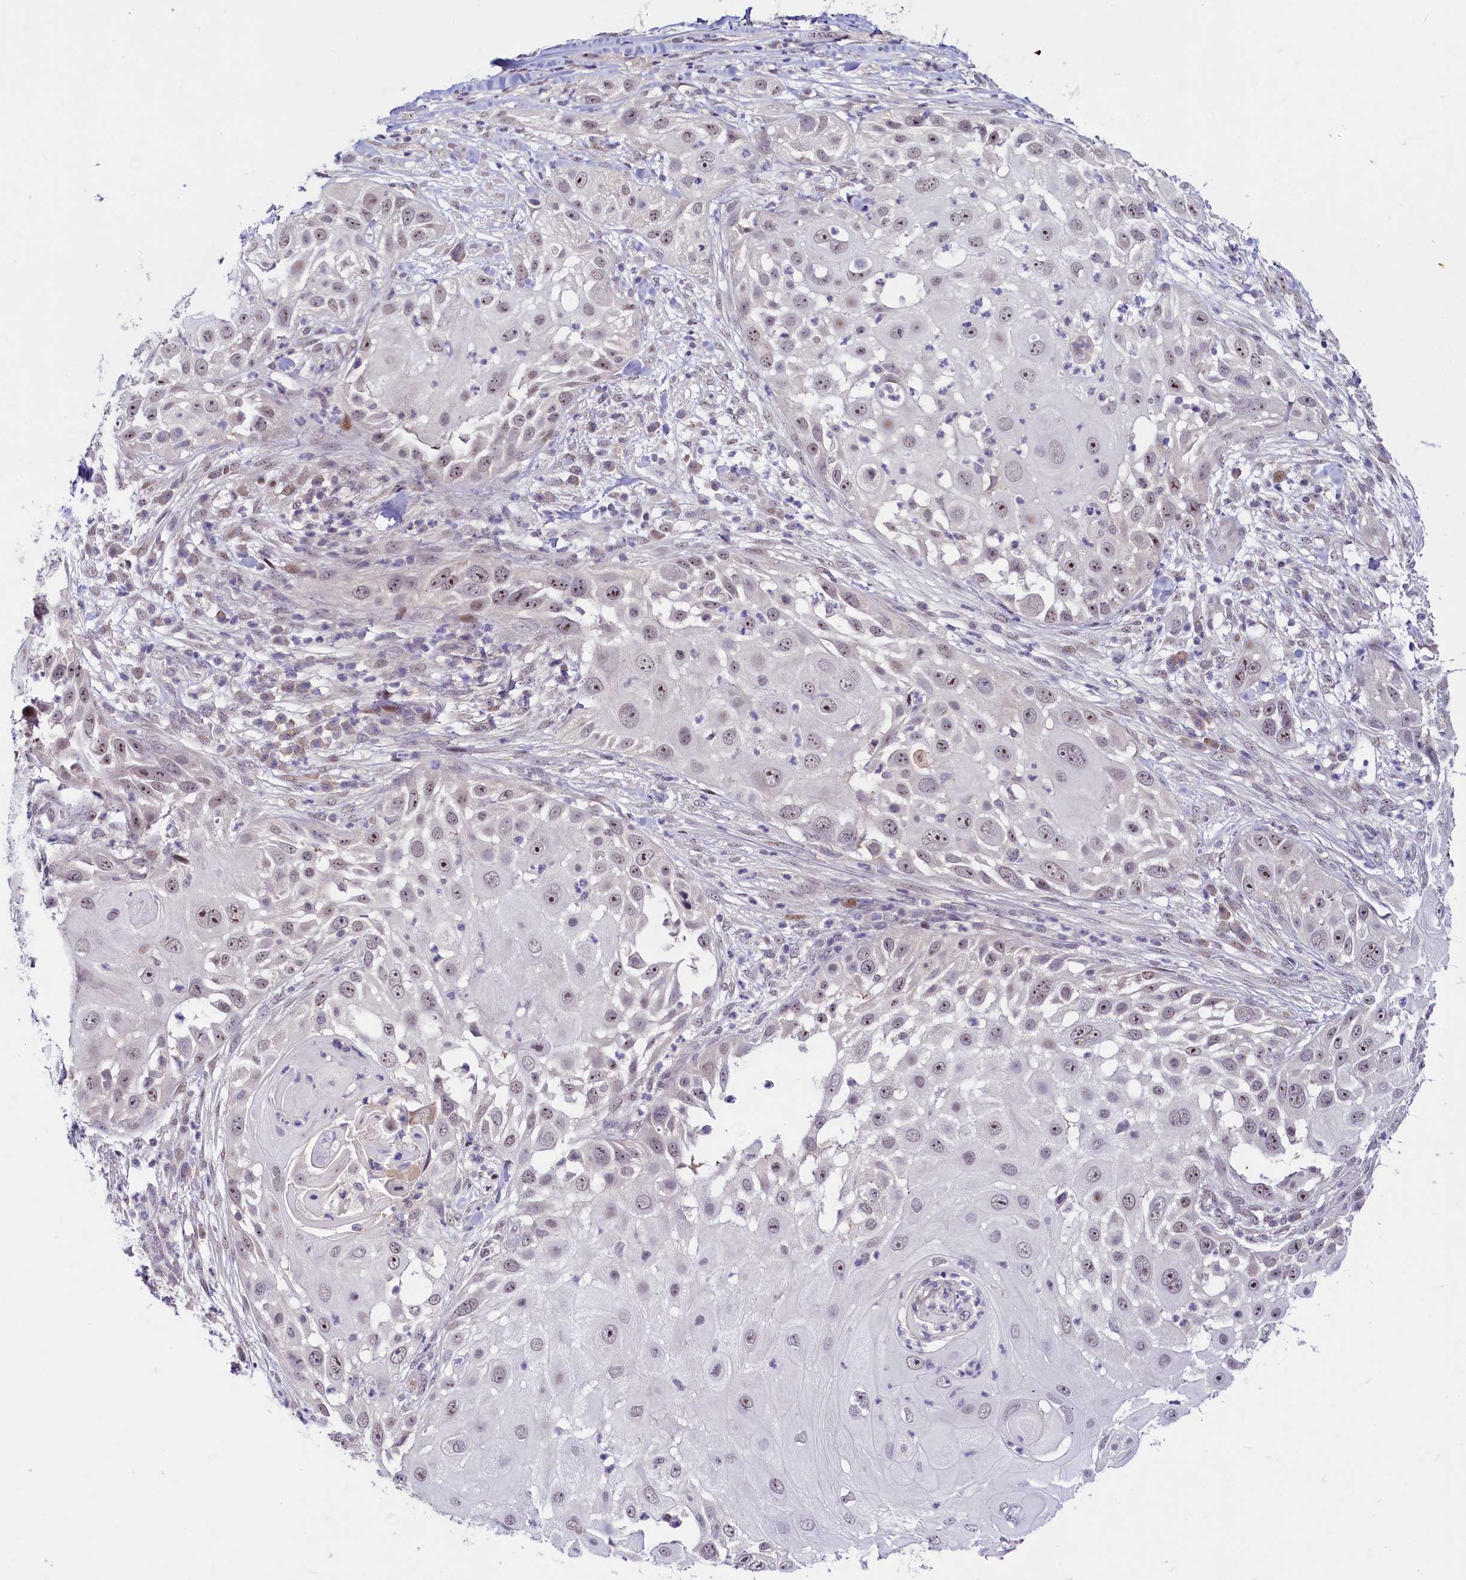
{"staining": {"intensity": "moderate", "quantity": "<25%", "location": "nuclear"}, "tissue": "skin cancer", "cell_type": "Tumor cells", "image_type": "cancer", "snomed": [{"axis": "morphology", "description": "Squamous cell carcinoma, NOS"}, {"axis": "topography", "description": "Skin"}], "caption": "A low amount of moderate nuclear expression is present in about <25% of tumor cells in skin cancer tissue.", "gene": "ANKS3", "patient": {"sex": "female", "age": 44}}